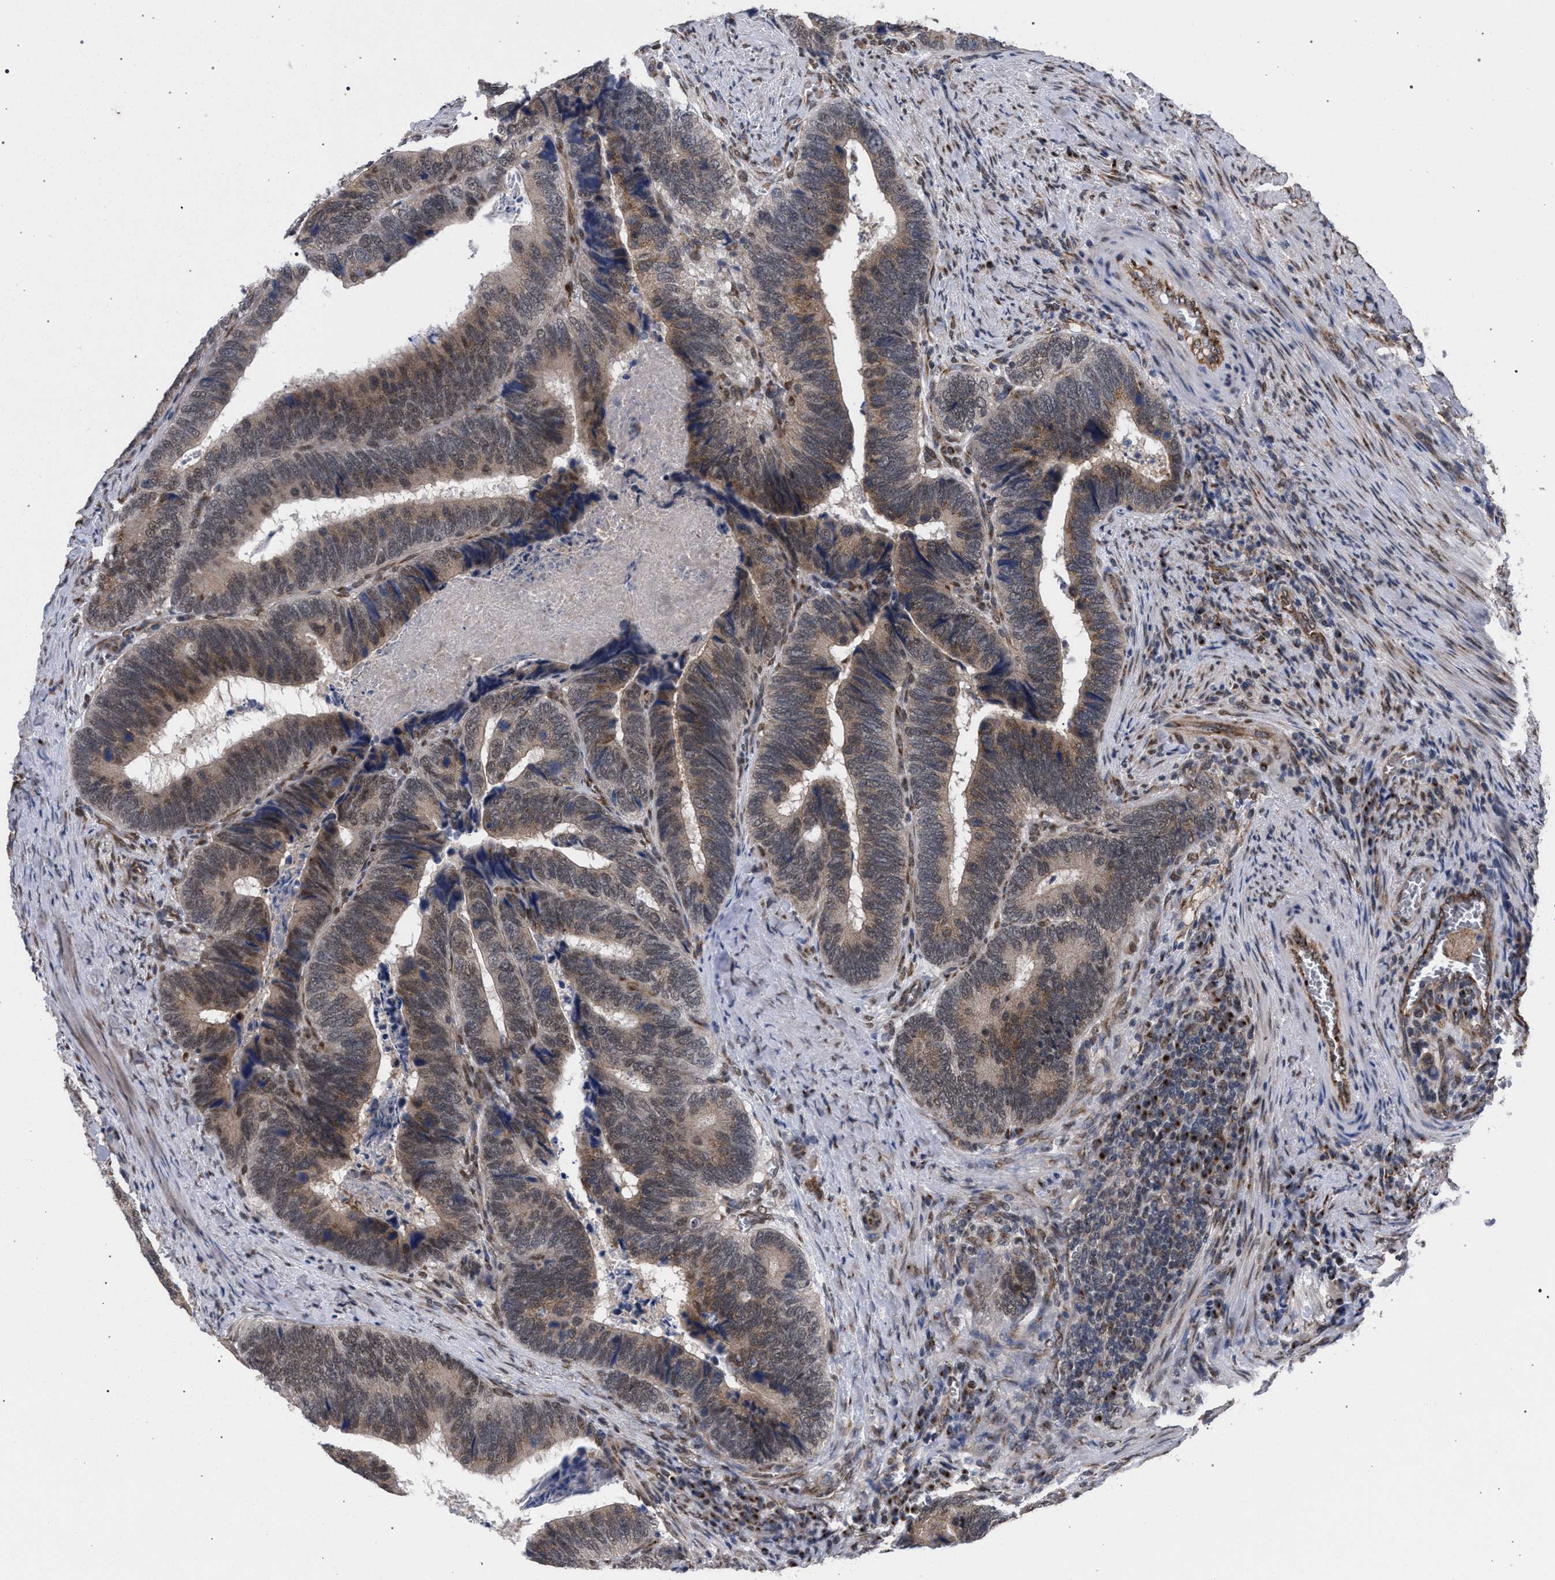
{"staining": {"intensity": "moderate", "quantity": ">75%", "location": "cytoplasmic/membranous,nuclear"}, "tissue": "colorectal cancer", "cell_type": "Tumor cells", "image_type": "cancer", "snomed": [{"axis": "morphology", "description": "Adenocarcinoma, NOS"}, {"axis": "topography", "description": "Colon"}], "caption": "Immunohistochemical staining of human colorectal cancer (adenocarcinoma) exhibits moderate cytoplasmic/membranous and nuclear protein expression in approximately >75% of tumor cells.", "gene": "GOLGA2", "patient": {"sex": "male", "age": 72}}